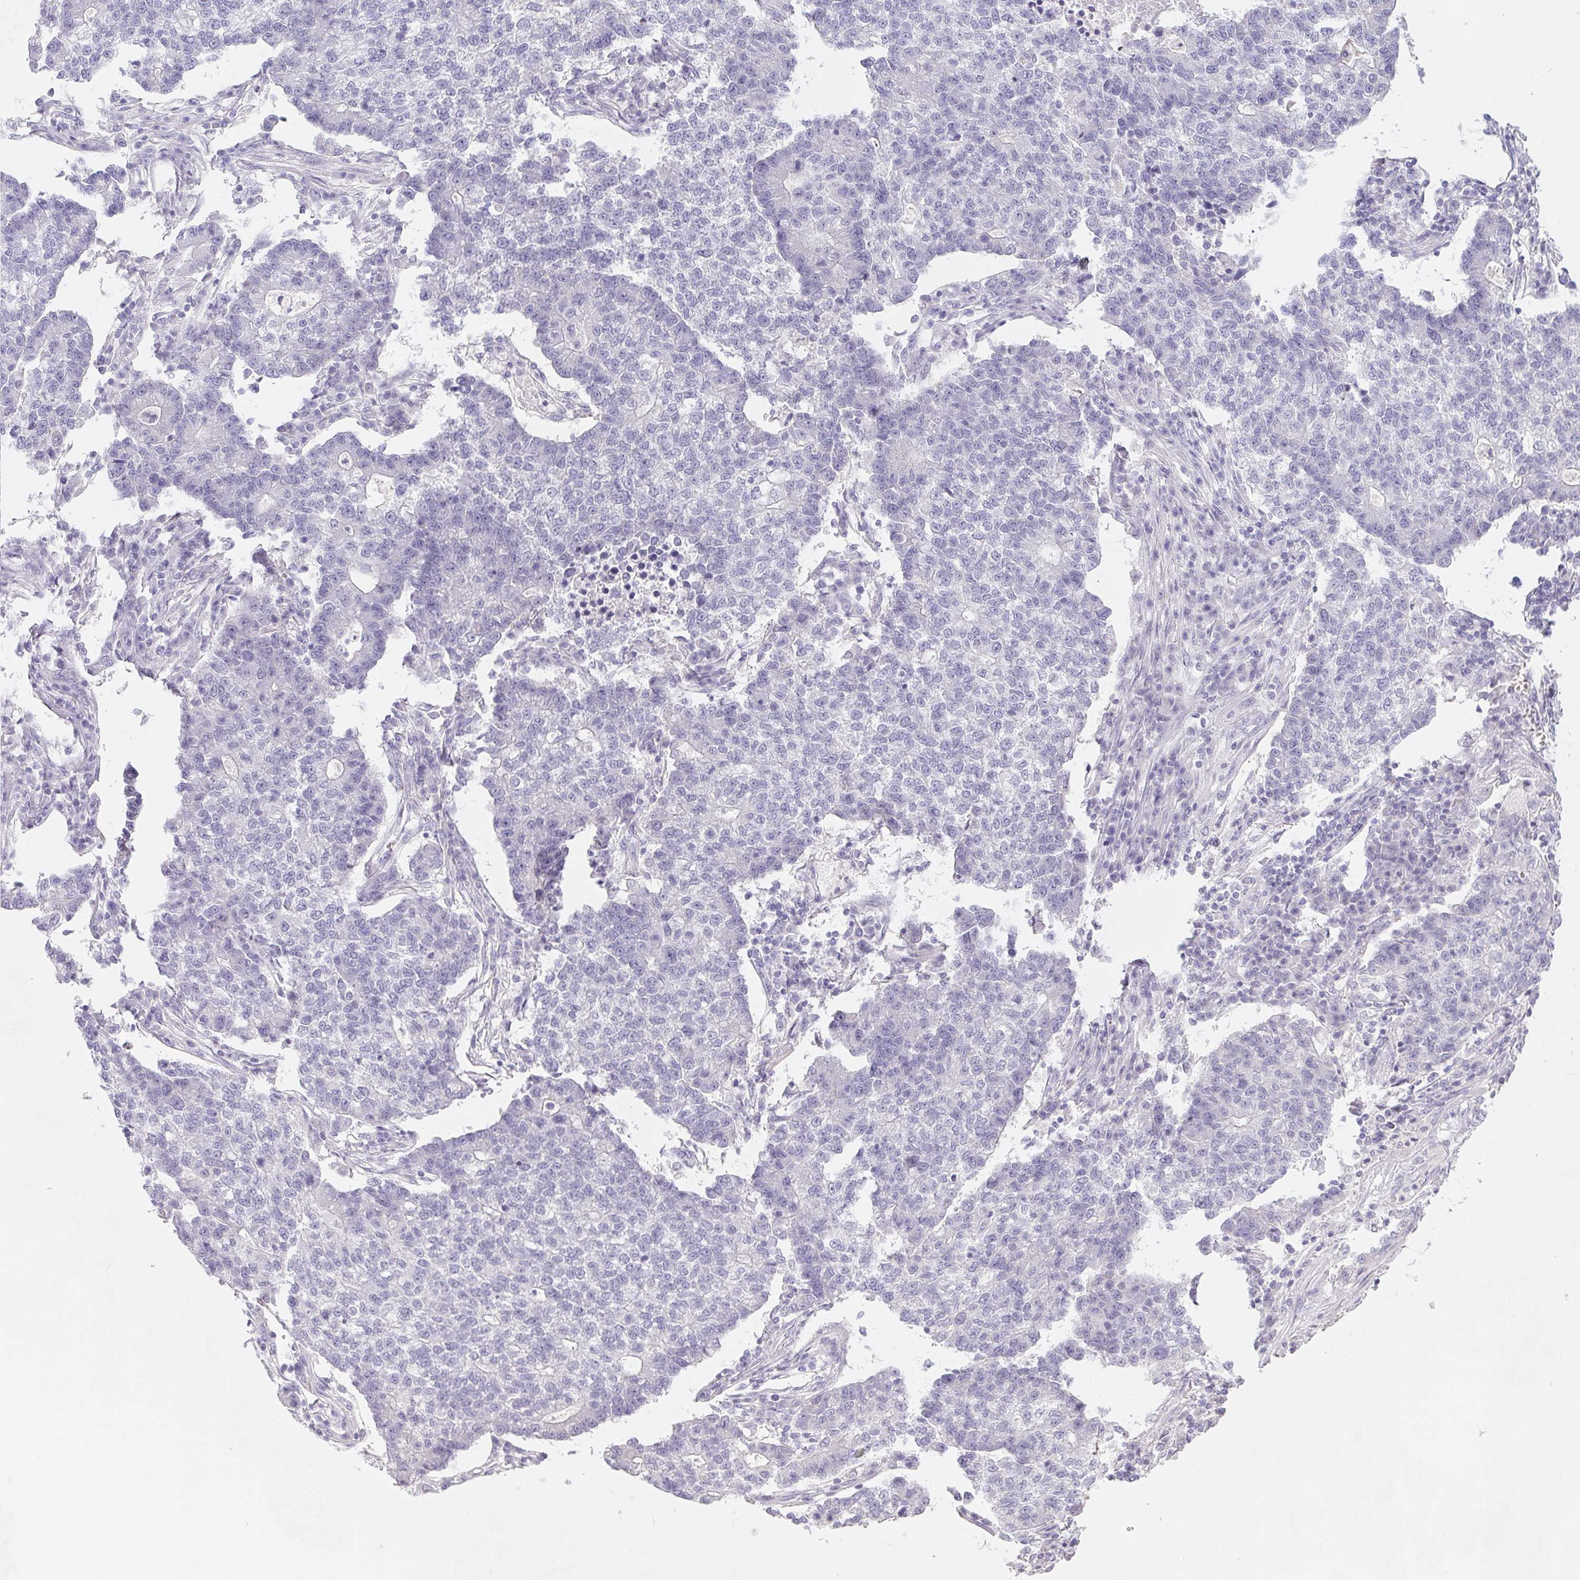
{"staining": {"intensity": "negative", "quantity": "none", "location": "none"}, "tissue": "lung cancer", "cell_type": "Tumor cells", "image_type": "cancer", "snomed": [{"axis": "morphology", "description": "Adenocarcinoma, NOS"}, {"axis": "topography", "description": "Lung"}], "caption": "The micrograph exhibits no staining of tumor cells in lung adenocarcinoma.", "gene": "FDX1", "patient": {"sex": "male", "age": 57}}